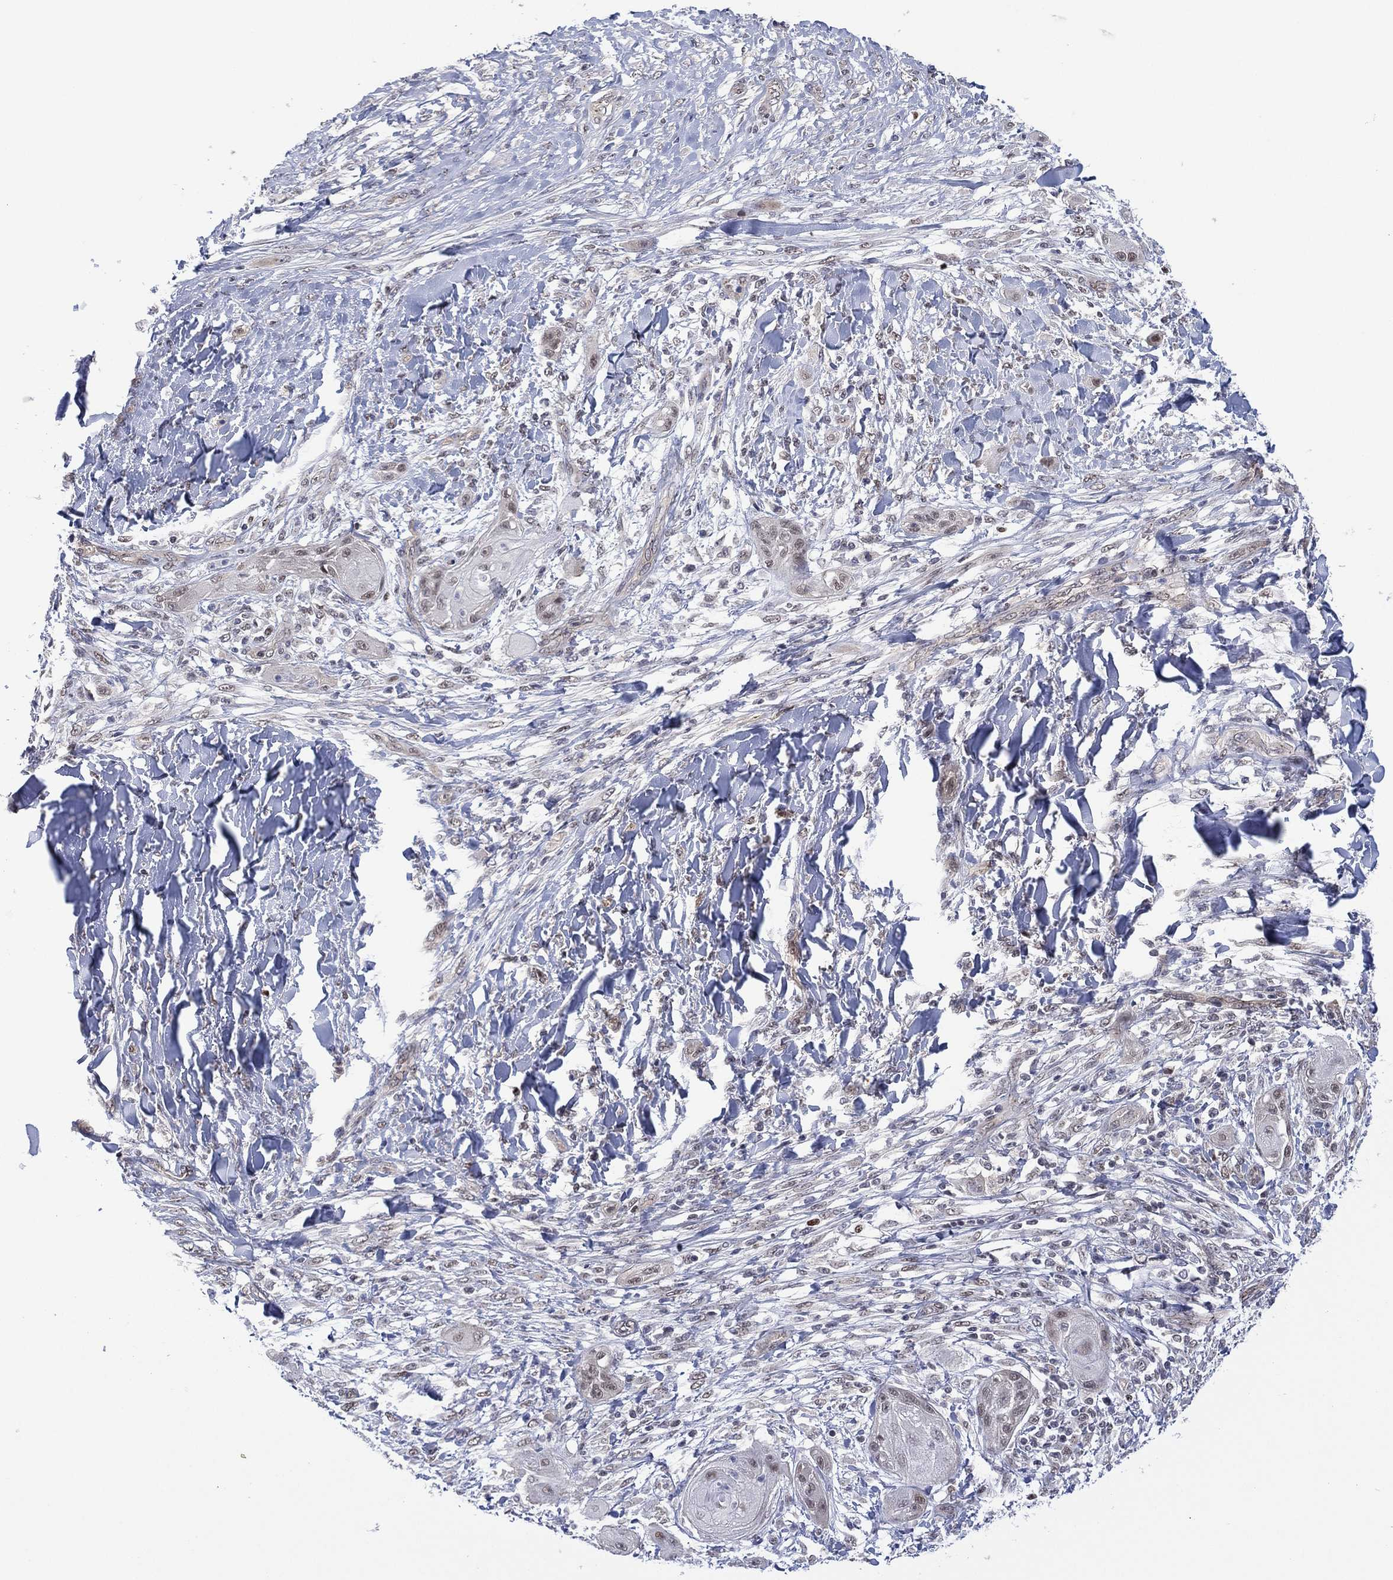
{"staining": {"intensity": "negative", "quantity": "none", "location": "none"}, "tissue": "skin cancer", "cell_type": "Tumor cells", "image_type": "cancer", "snomed": [{"axis": "morphology", "description": "Squamous cell carcinoma, NOS"}, {"axis": "topography", "description": "Skin"}], "caption": "Immunohistochemical staining of human squamous cell carcinoma (skin) demonstrates no significant positivity in tumor cells.", "gene": "GSE1", "patient": {"sex": "male", "age": 62}}